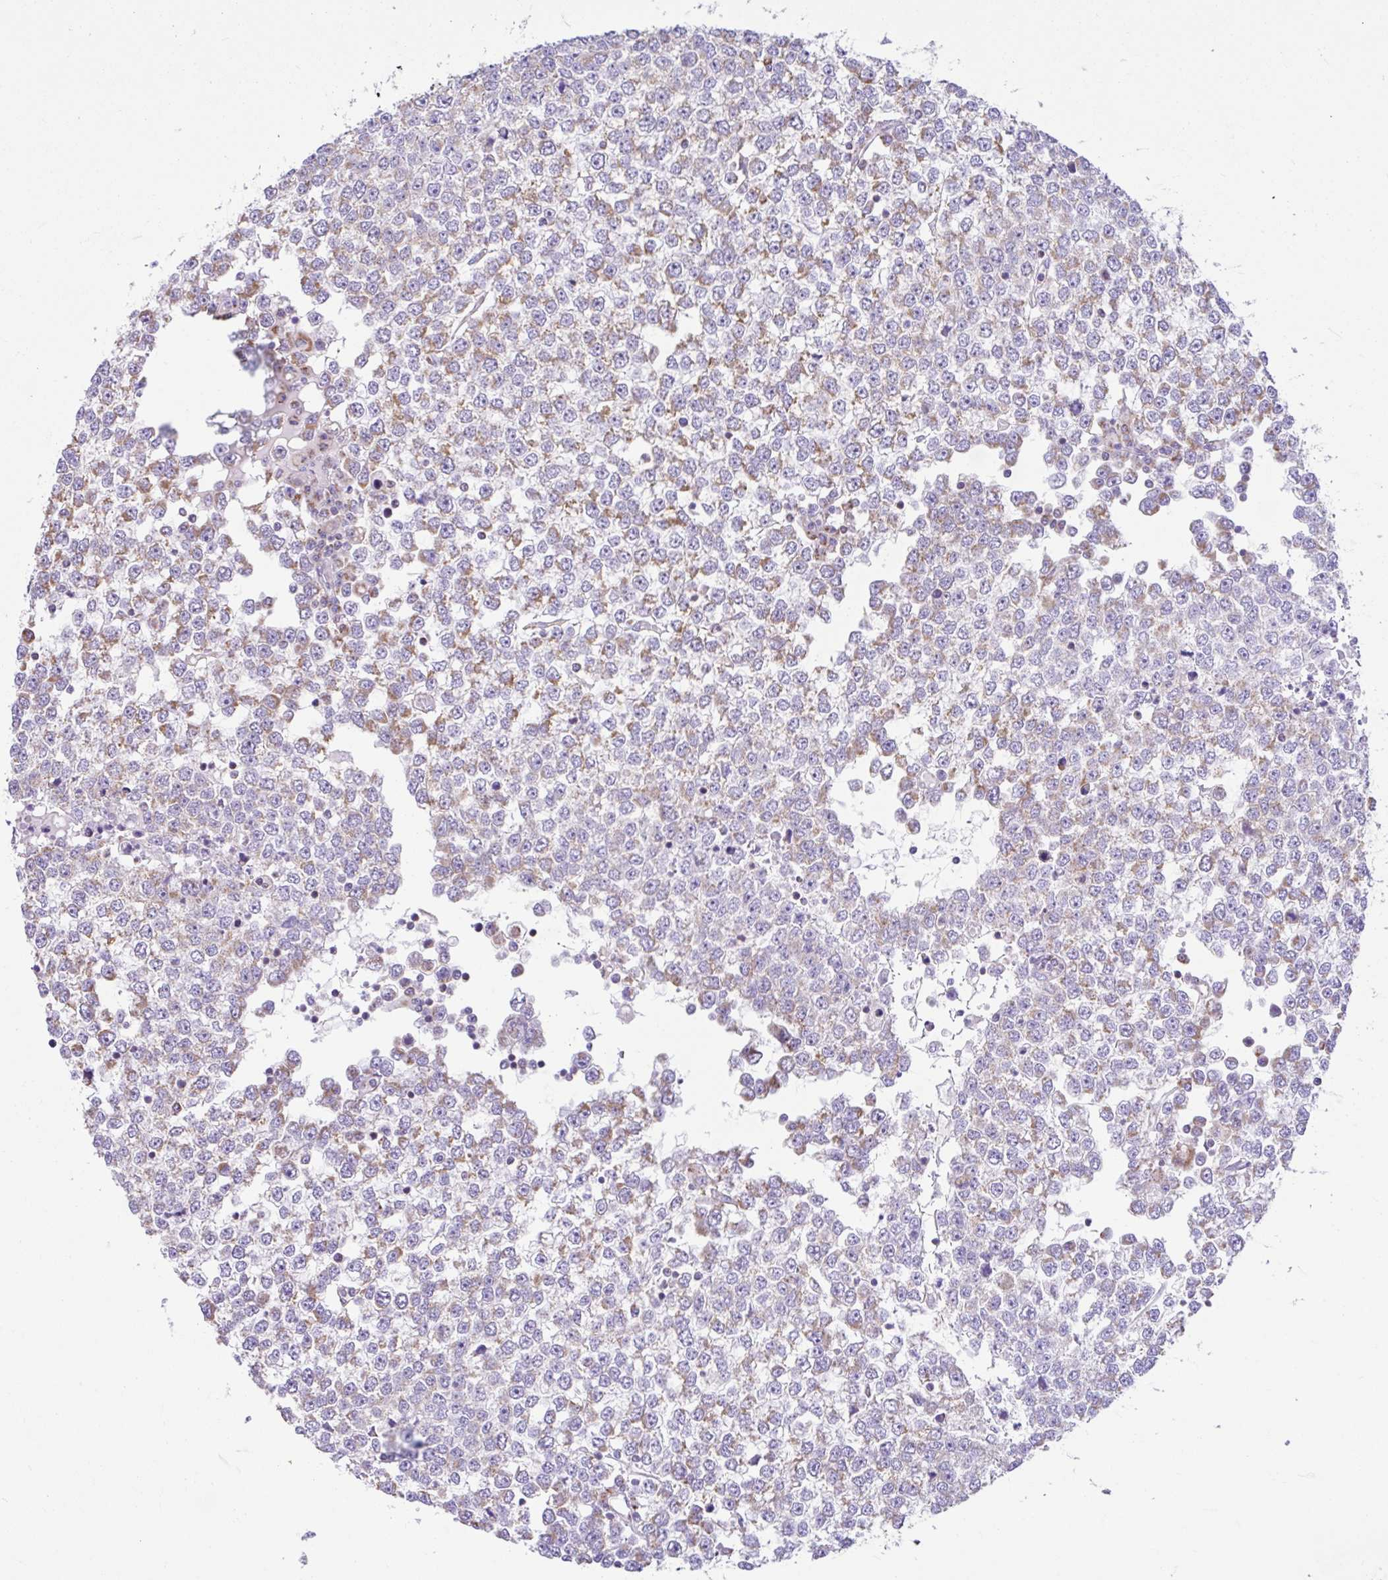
{"staining": {"intensity": "moderate", "quantity": "25%-75%", "location": "cytoplasmic/membranous"}, "tissue": "testis cancer", "cell_type": "Tumor cells", "image_type": "cancer", "snomed": [{"axis": "morphology", "description": "Seminoma, NOS"}, {"axis": "topography", "description": "Testis"}], "caption": "IHC photomicrograph of neoplastic tissue: testis cancer stained using immunohistochemistry exhibits medium levels of moderate protein expression localized specifically in the cytoplasmic/membranous of tumor cells, appearing as a cytoplasmic/membranous brown color.", "gene": "NDUFS2", "patient": {"sex": "male", "age": 65}}